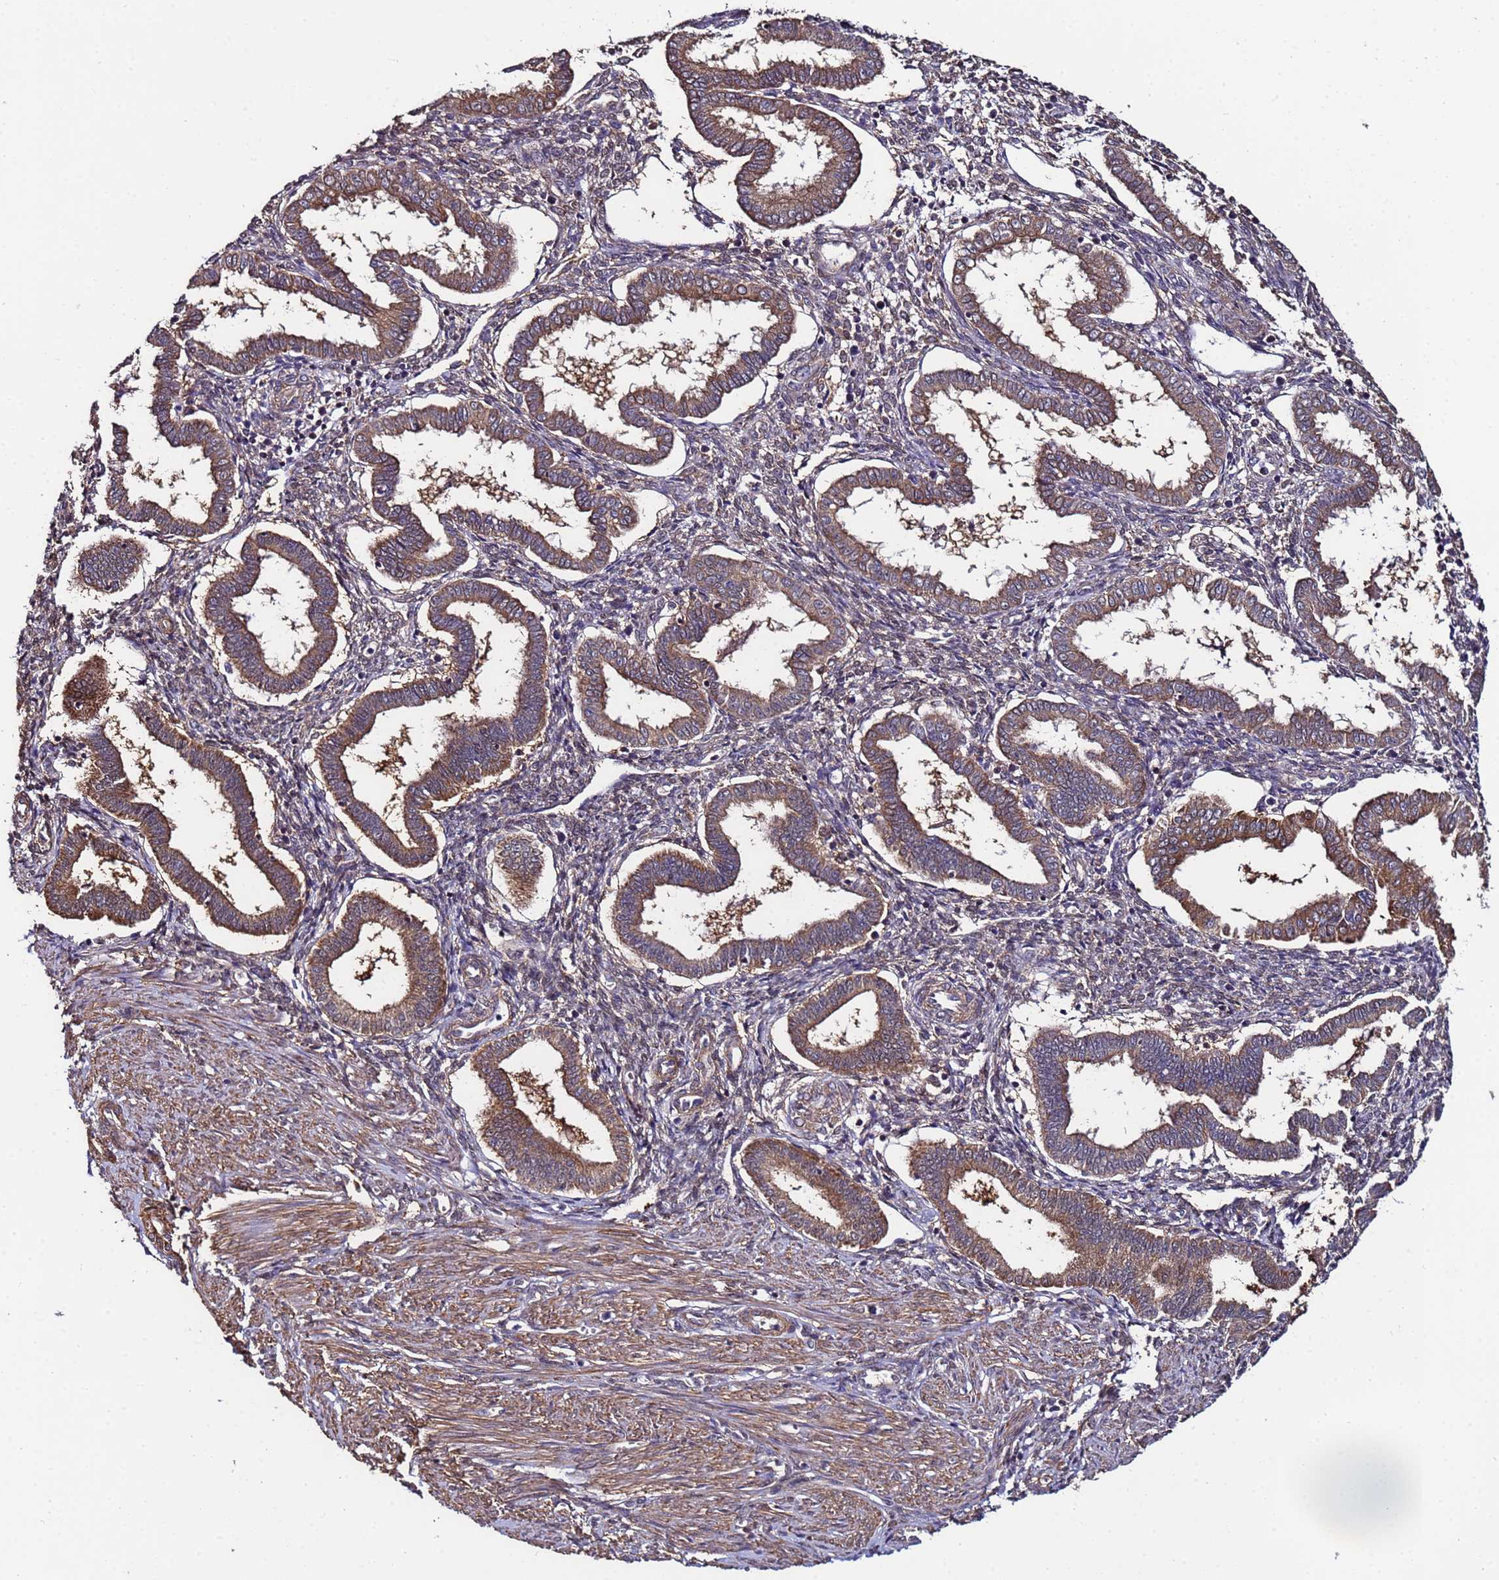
{"staining": {"intensity": "weak", "quantity": ">75%", "location": "cytoplasmic/membranous"}, "tissue": "endometrium", "cell_type": "Cells in endometrial stroma", "image_type": "normal", "snomed": [{"axis": "morphology", "description": "Normal tissue, NOS"}, {"axis": "topography", "description": "Endometrium"}], "caption": "Protein expression analysis of normal human endometrium reveals weak cytoplasmic/membranous expression in approximately >75% of cells in endometrial stroma.", "gene": "NAXE", "patient": {"sex": "female", "age": 24}}